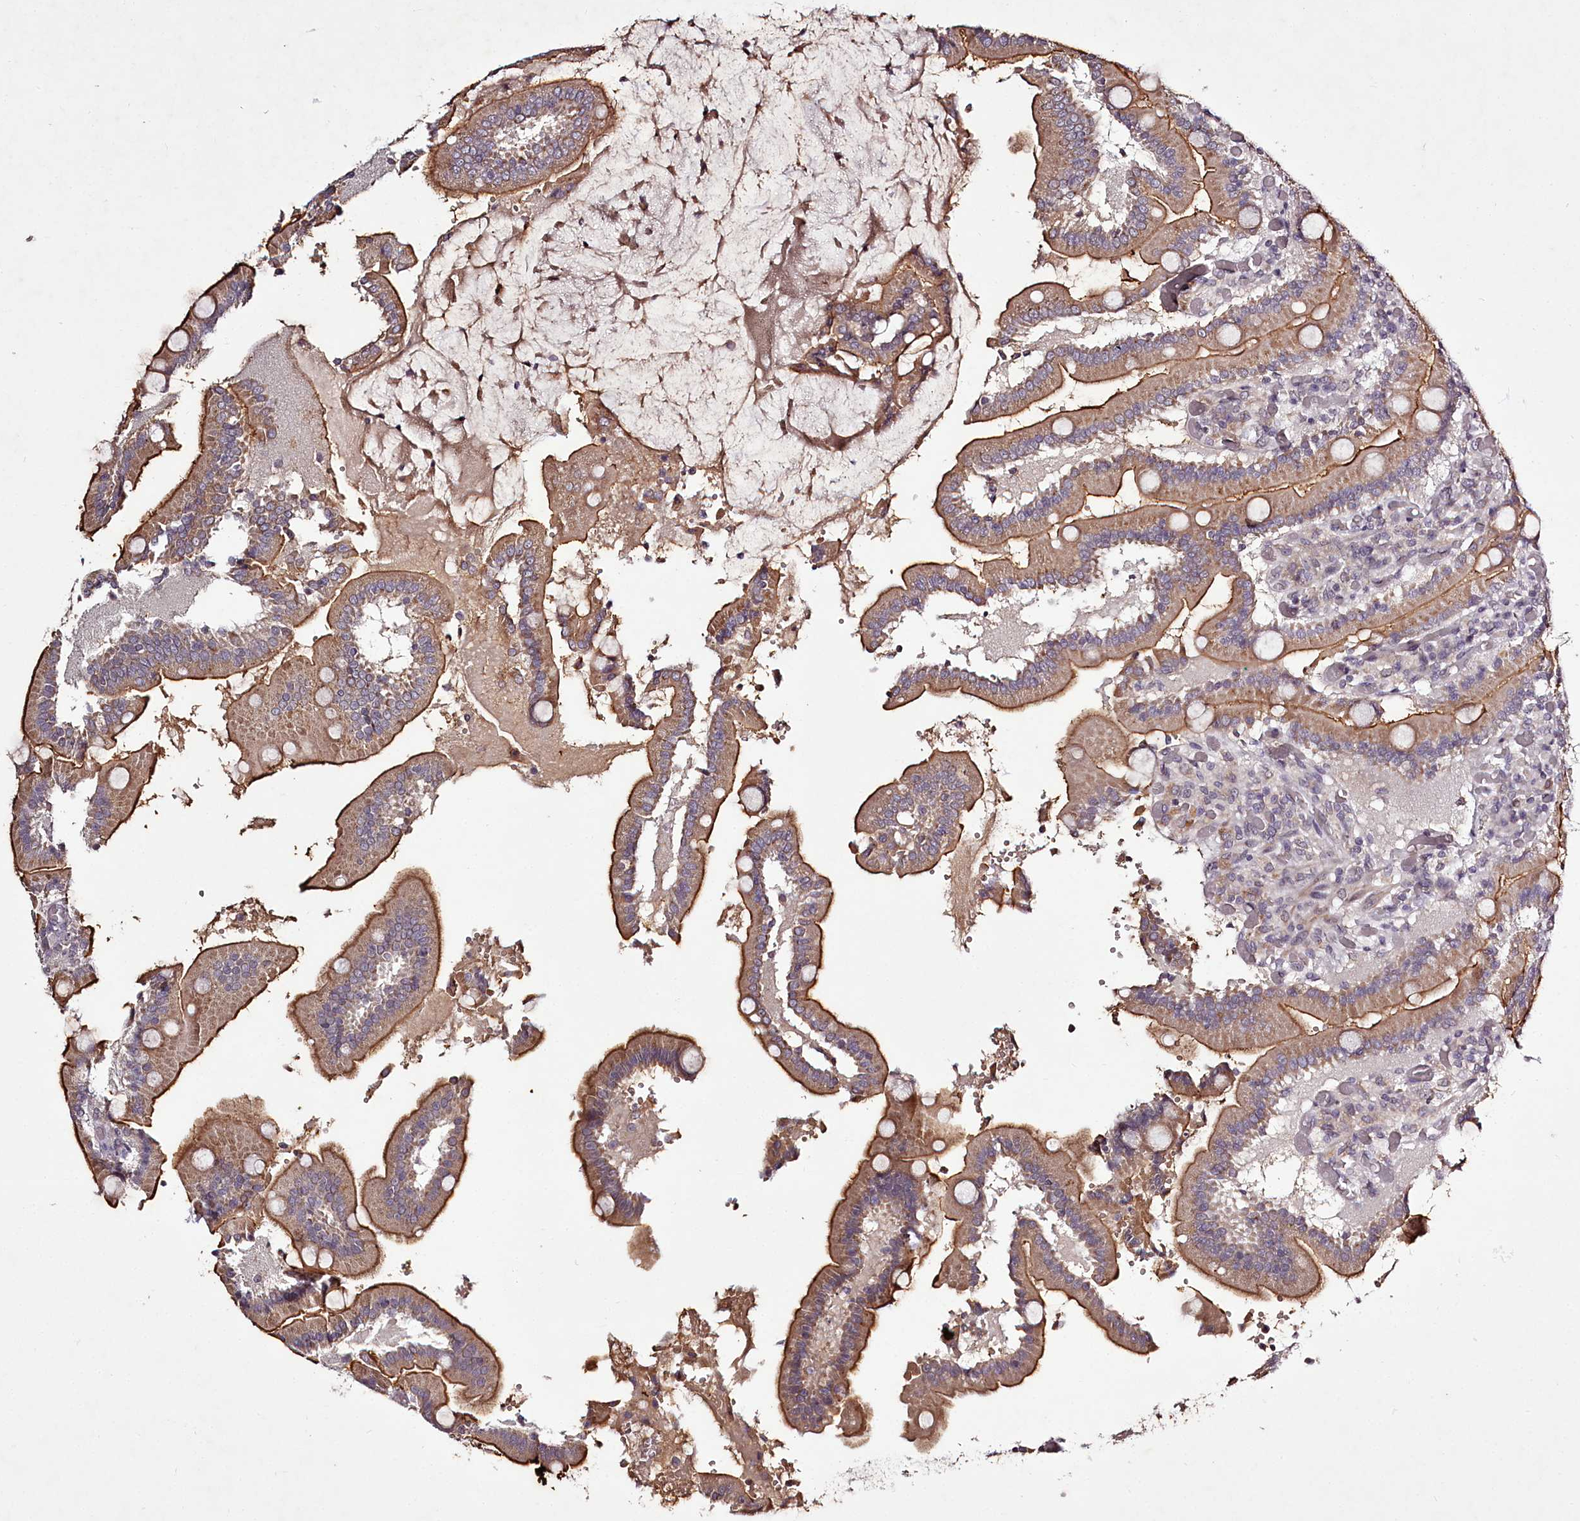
{"staining": {"intensity": "strong", "quantity": "25%-75%", "location": "cytoplasmic/membranous"}, "tissue": "duodenum", "cell_type": "Glandular cells", "image_type": "normal", "snomed": [{"axis": "morphology", "description": "Normal tissue, NOS"}, {"axis": "topography", "description": "Duodenum"}], "caption": "DAB (3,3'-diaminobenzidine) immunohistochemical staining of benign duodenum displays strong cytoplasmic/membranous protein staining in approximately 25%-75% of glandular cells. Using DAB (3,3'-diaminobenzidine) (brown) and hematoxylin (blue) stains, captured at high magnification using brightfield microscopy.", "gene": "RBMXL2", "patient": {"sex": "female", "age": 62}}